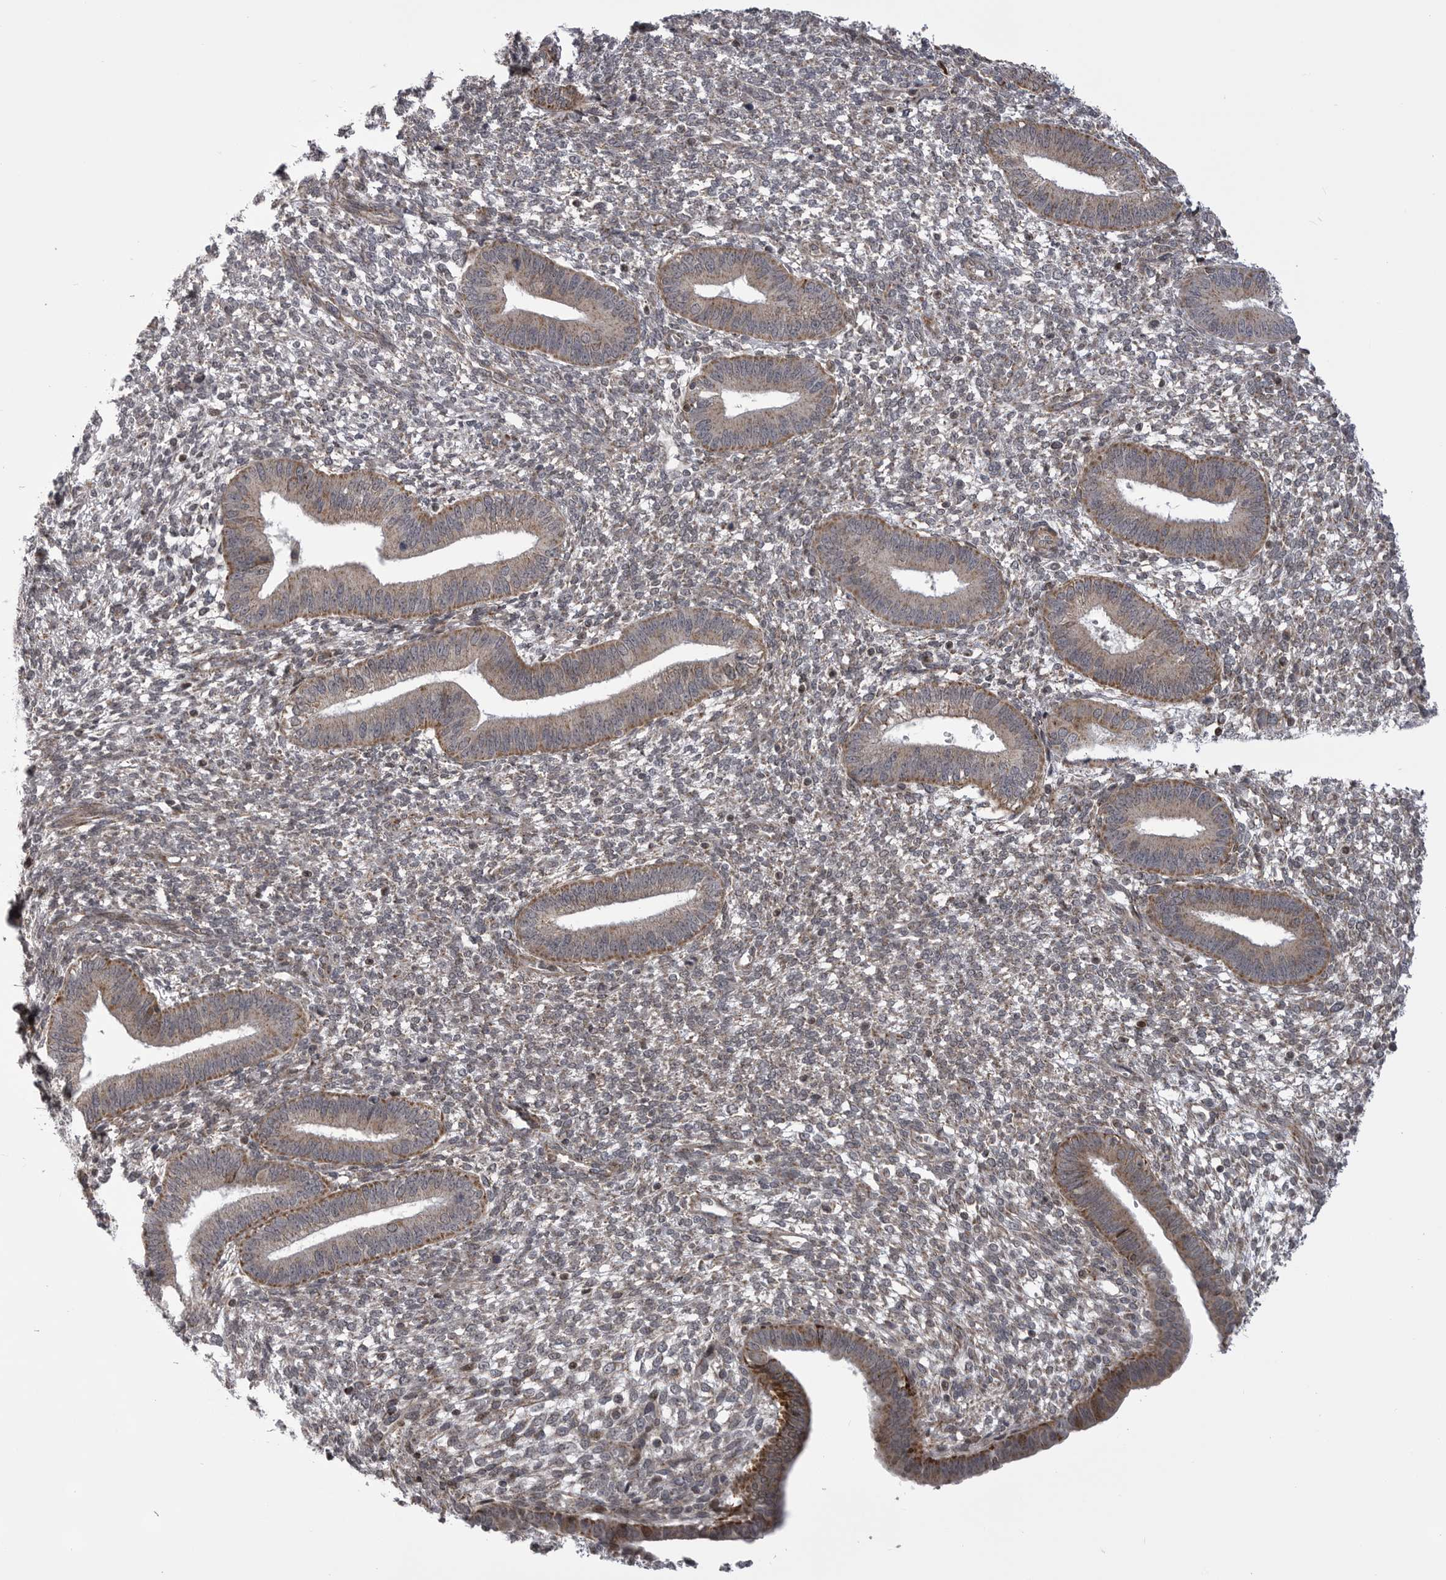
{"staining": {"intensity": "weak", "quantity": "25%-75%", "location": "cytoplasmic/membranous"}, "tissue": "endometrium", "cell_type": "Cells in endometrial stroma", "image_type": "normal", "snomed": [{"axis": "morphology", "description": "Normal tissue, NOS"}, {"axis": "topography", "description": "Endometrium"}], "caption": "The histopathology image reveals staining of unremarkable endometrium, revealing weak cytoplasmic/membranous protein positivity (brown color) within cells in endometrial stroma.", "gene": "TMPRSS11F", "patient": {"sex": "female", "age": 46}}